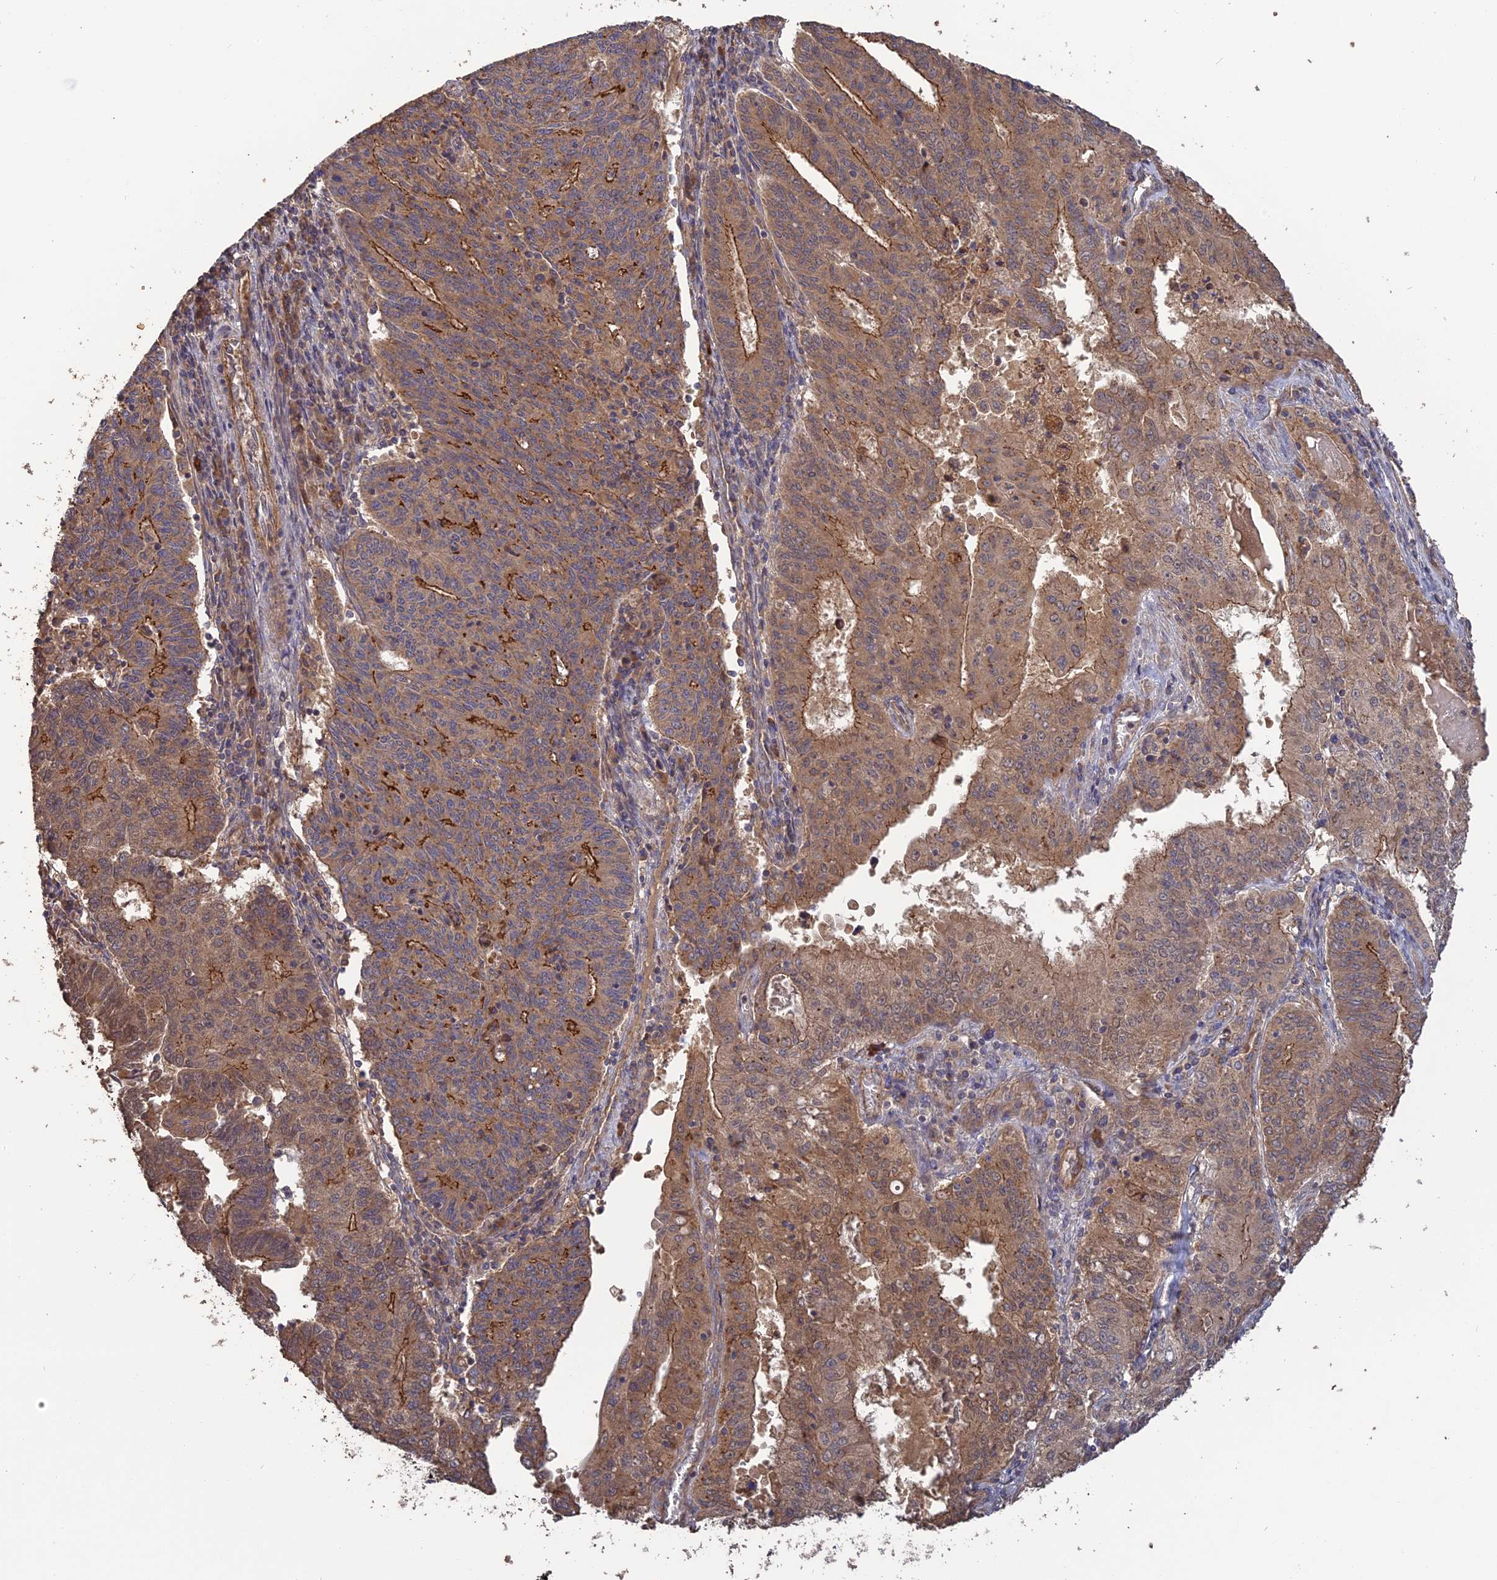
{"staining": {"intensity": "strong", "quantity": "25%-75%", "location": "cytoplasmic/membranous"}, "tissue": "endometrial cancer", "cell_type": "Tumor cells", "image_type": "cancer", "snomed": [{"axis": "morphology", "description": "Adenocarcinoma, NOS"}, {"axis": "topography", "description": "Endometrium"}], "caption": "This is an image of immunohistochemistry staining of endometrial adenocarcinoma, which shows strong positivity in the cytoplasmic/membranous of tumor cells.", "gene": "ARHGAP40", "patient": {"sex": "female", "age": 59}}